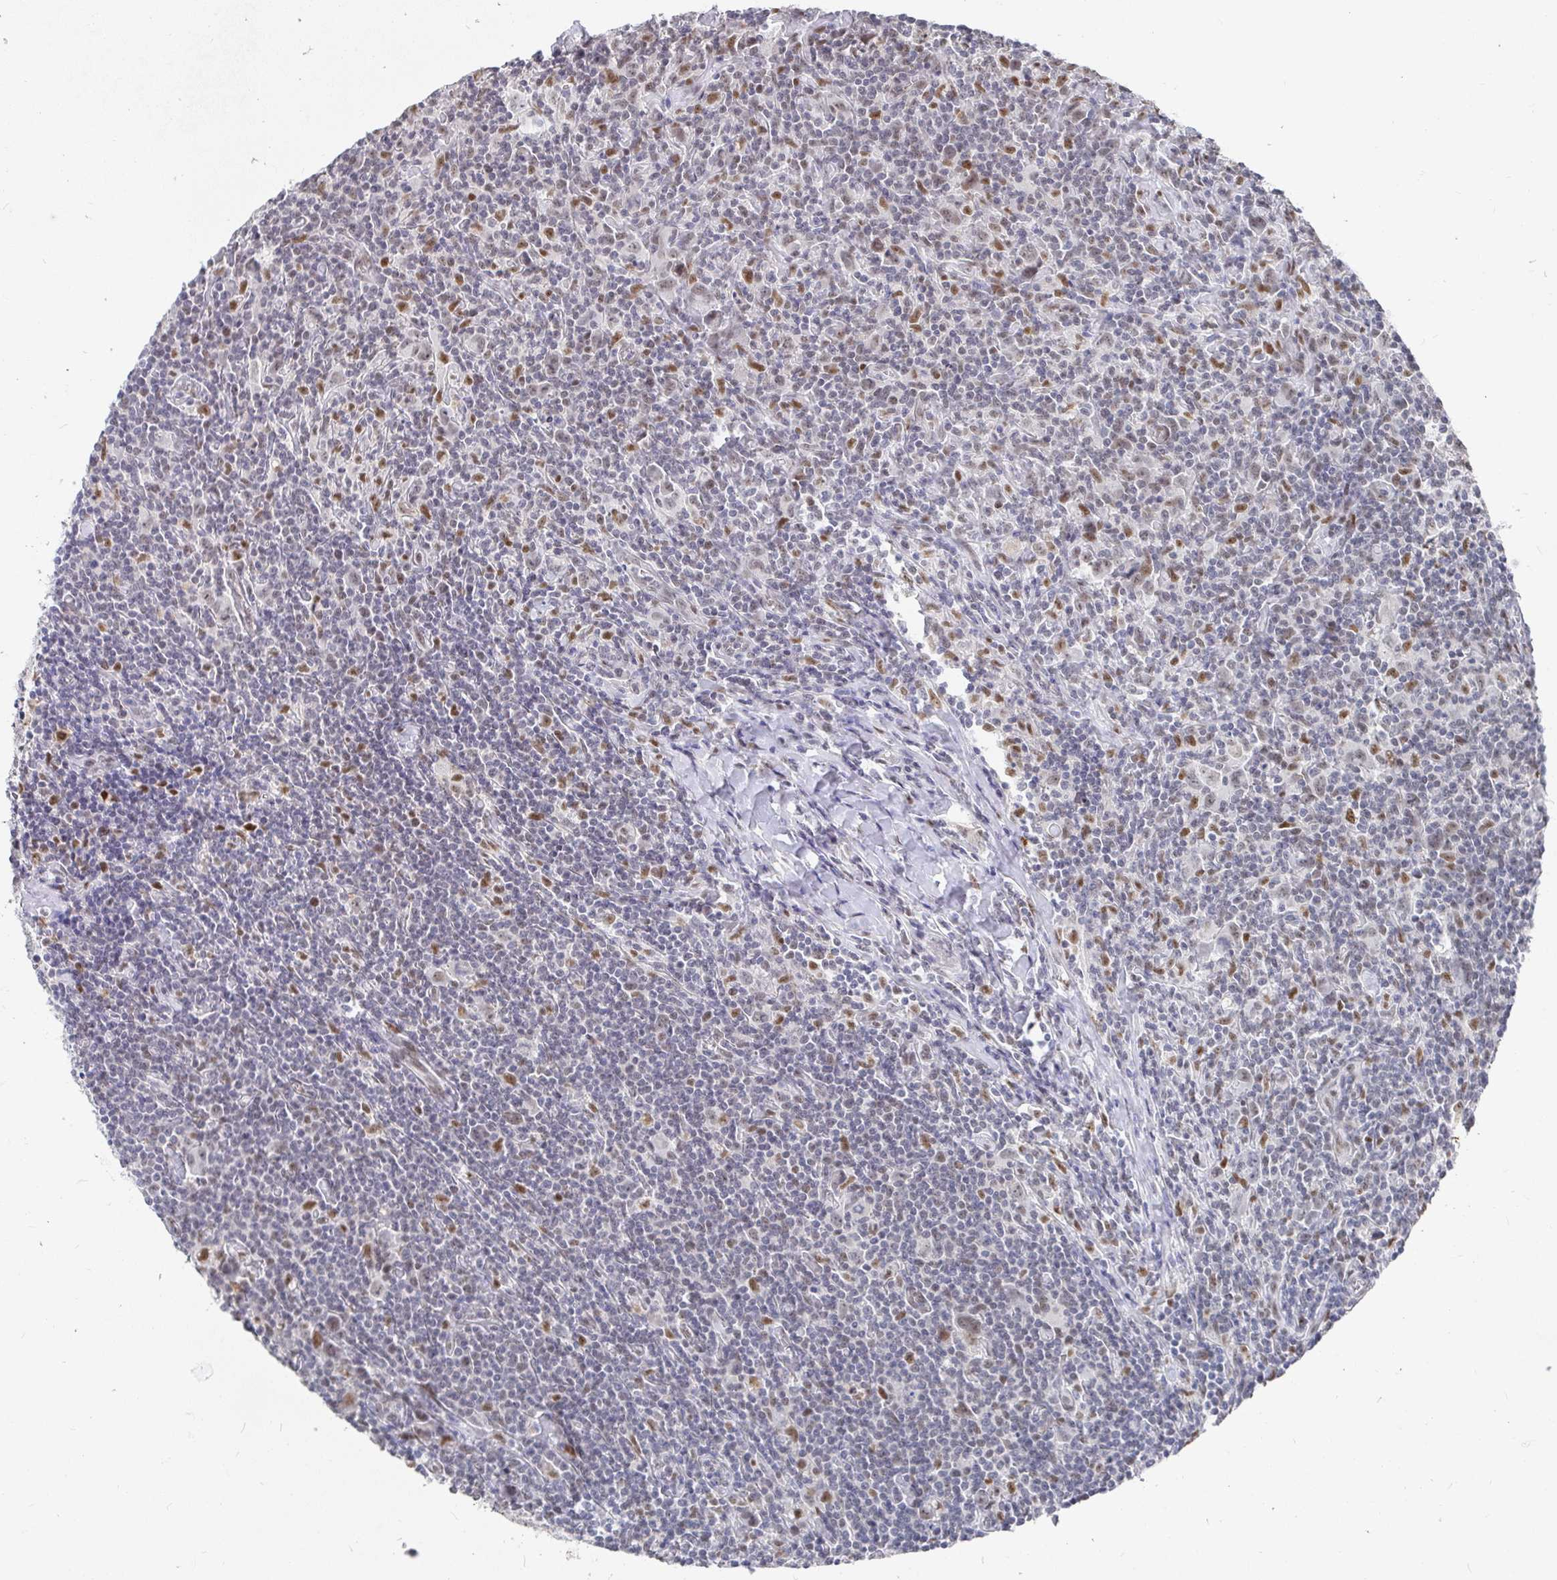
{"staining": {"intensity": "weak", "quantity": "25%-75%", "location": "nuclear"}, "tissue": "lymphoma", "cell_type": "Tumor cells", "image_type": "cancer", "snomed": [{"axis": "morphology", "description": "Hodgkin's disease, NOS"}, {"axis": "topography", "description": "Lymph node"}], "caption": "Immunohistochemical staining of lymphoma exhibits low levels of weak nuclear protein expression in approximately 25%-75% of tumor cells. Using DAB (brown) and hematoxylin (blue) stains, captured at high magnification using brightfield microscopy.", "gene": "RCOR1", "patient": {"sex": "female", "age": 18}}